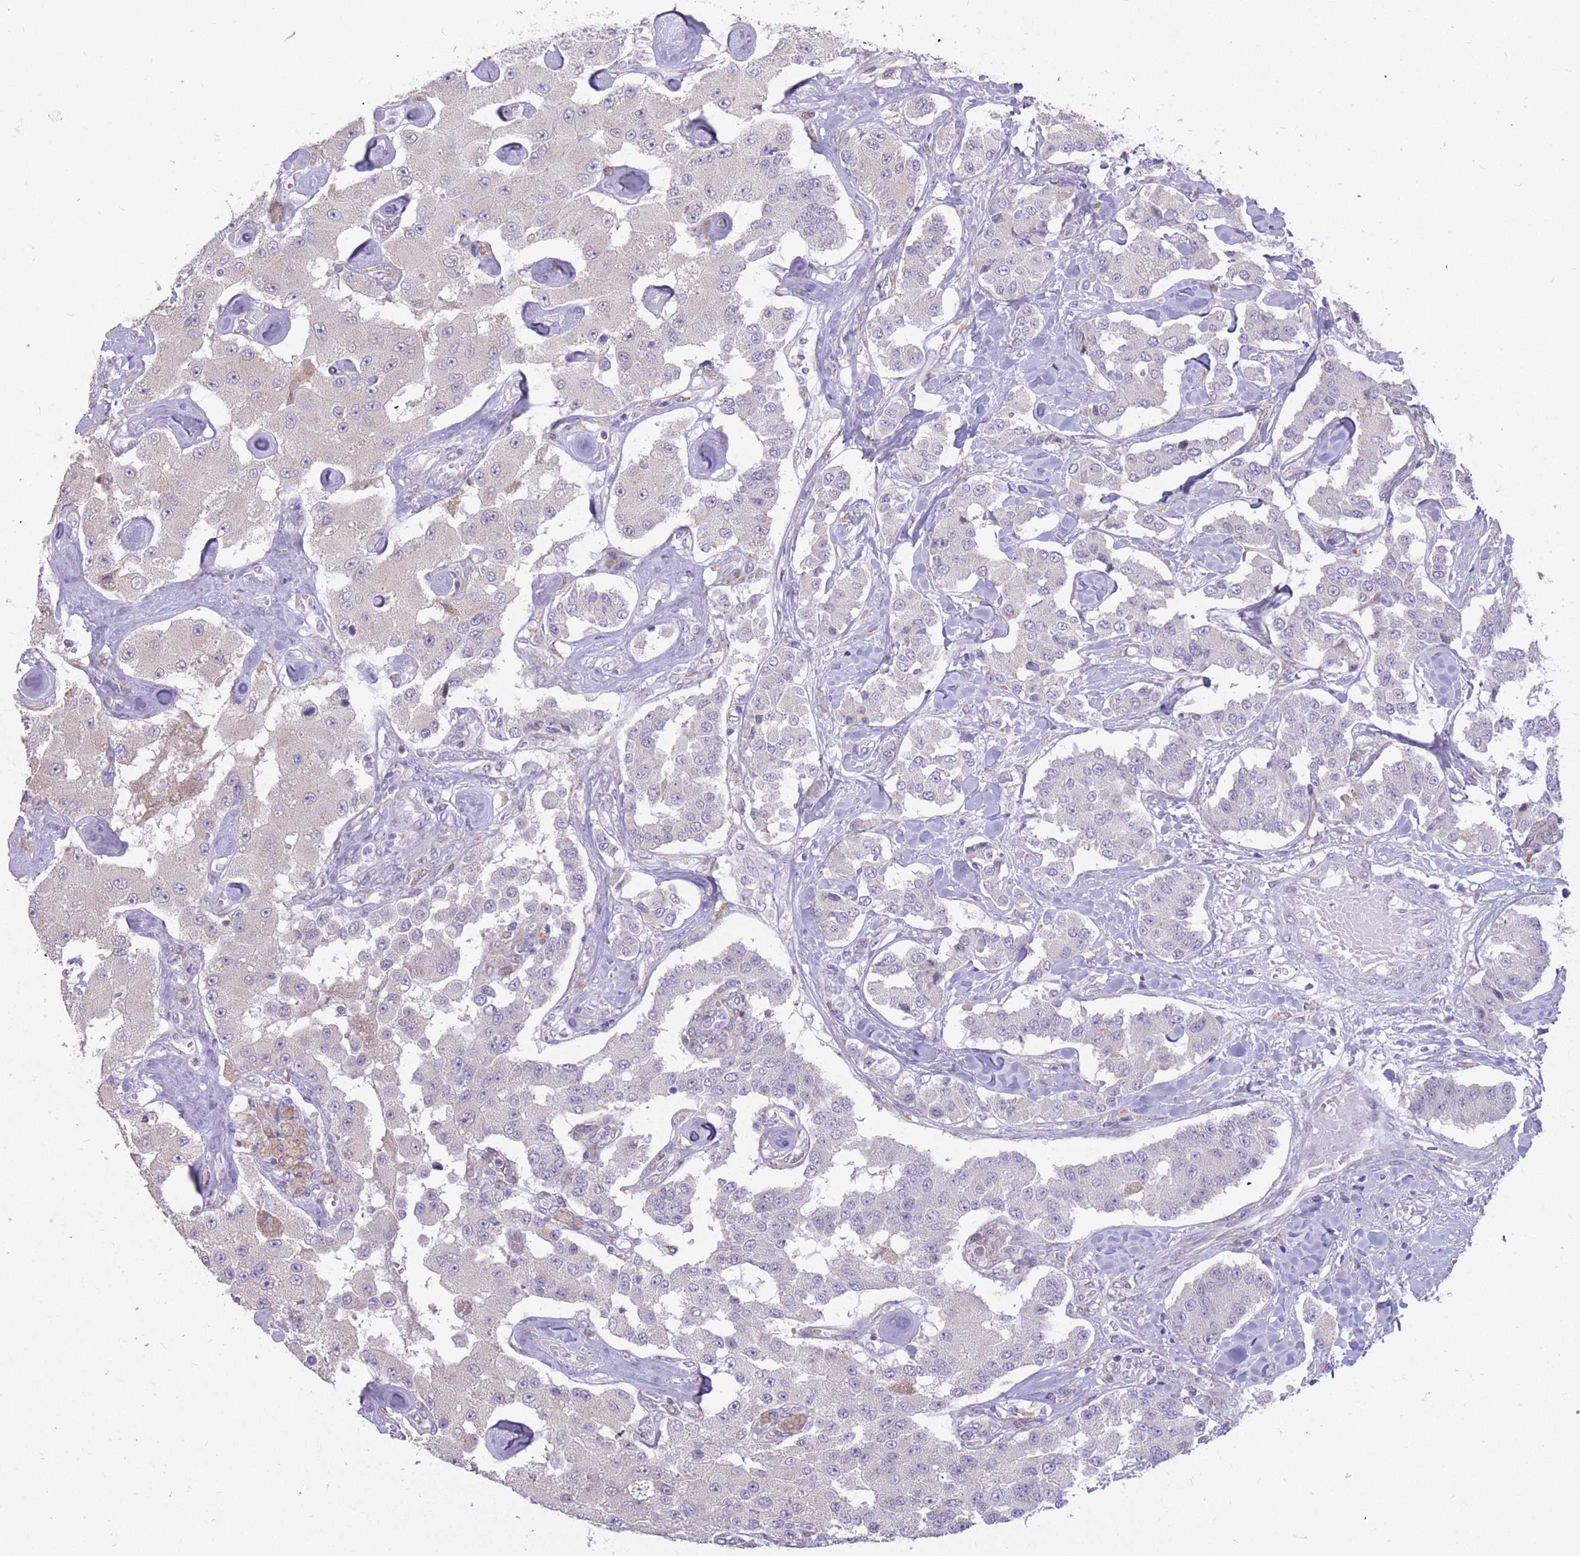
{"staining": {"intensity": "negative", "quantity": "none", "location": "none"}, "tissue": "carcinoid", "cell_type": "Tumor cells", "image_type": "cancer", "snomed": [{"axis": "morphology", "description": "Carcinoid, malignant, NOS"}, {"axis": "topography", "description": "Pancreas"}], "caption": "The photomicrograph exhibits no significant staining in tumor cells of carcinoid (malignant).", "gene": "TRAPPC5", "patient": {"sex": "male", "age": 41}}